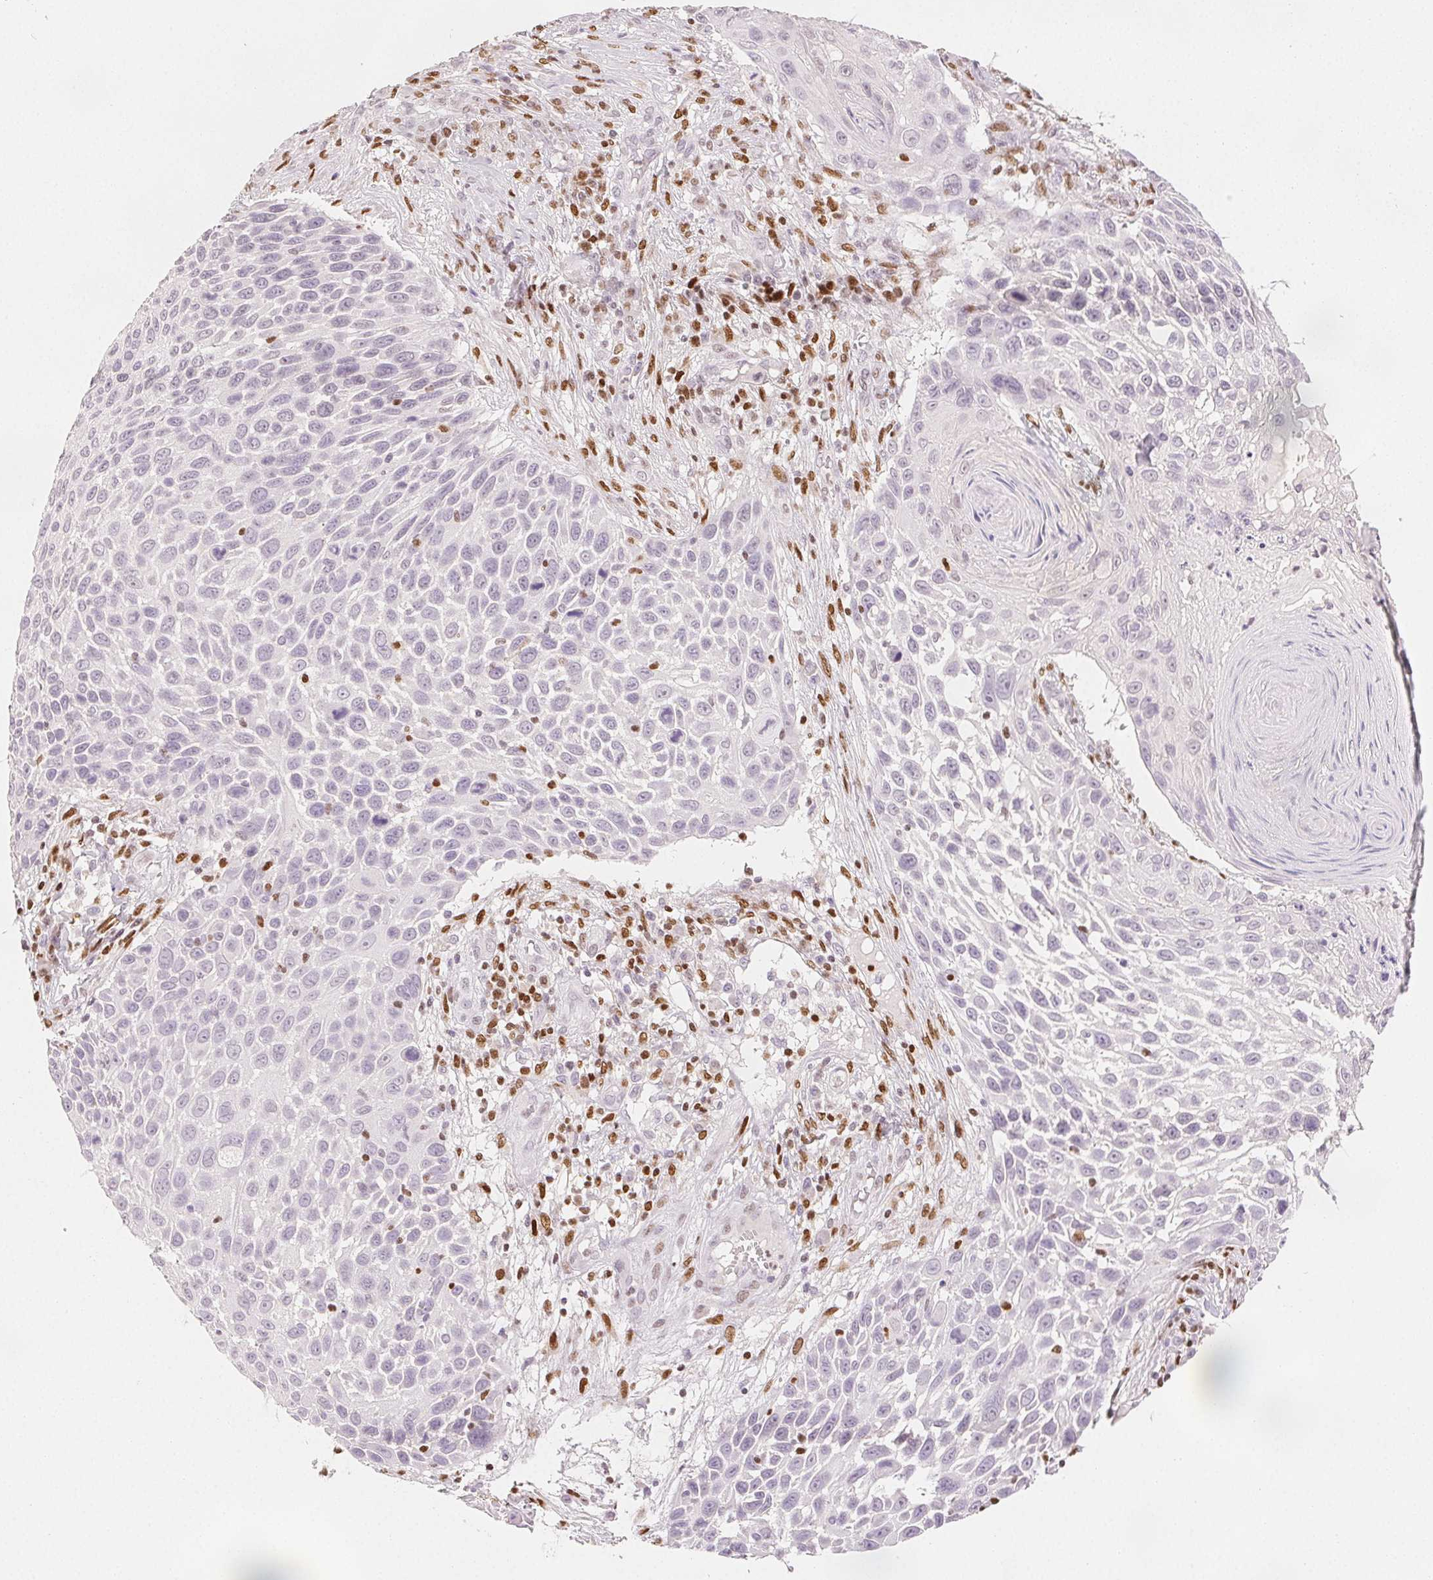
{"staining": {"intensity": "negative", "quantity": "none", "location": "none"}, "tissue": "skin cancer", "cell_type": "Tumor cells", "image_type": "cancer", "snomed": [{"axis": "morphology", "description": "Squamous cell carcinoma, NOS"}, {"axis": "topography", "description": "Skin"}], "caption": "Tumor cells are negative for brown protein staining in skin squamous cell carcinoma.", "gene": "RUNX2", "patient": {"sex": "male", "age": 92}}